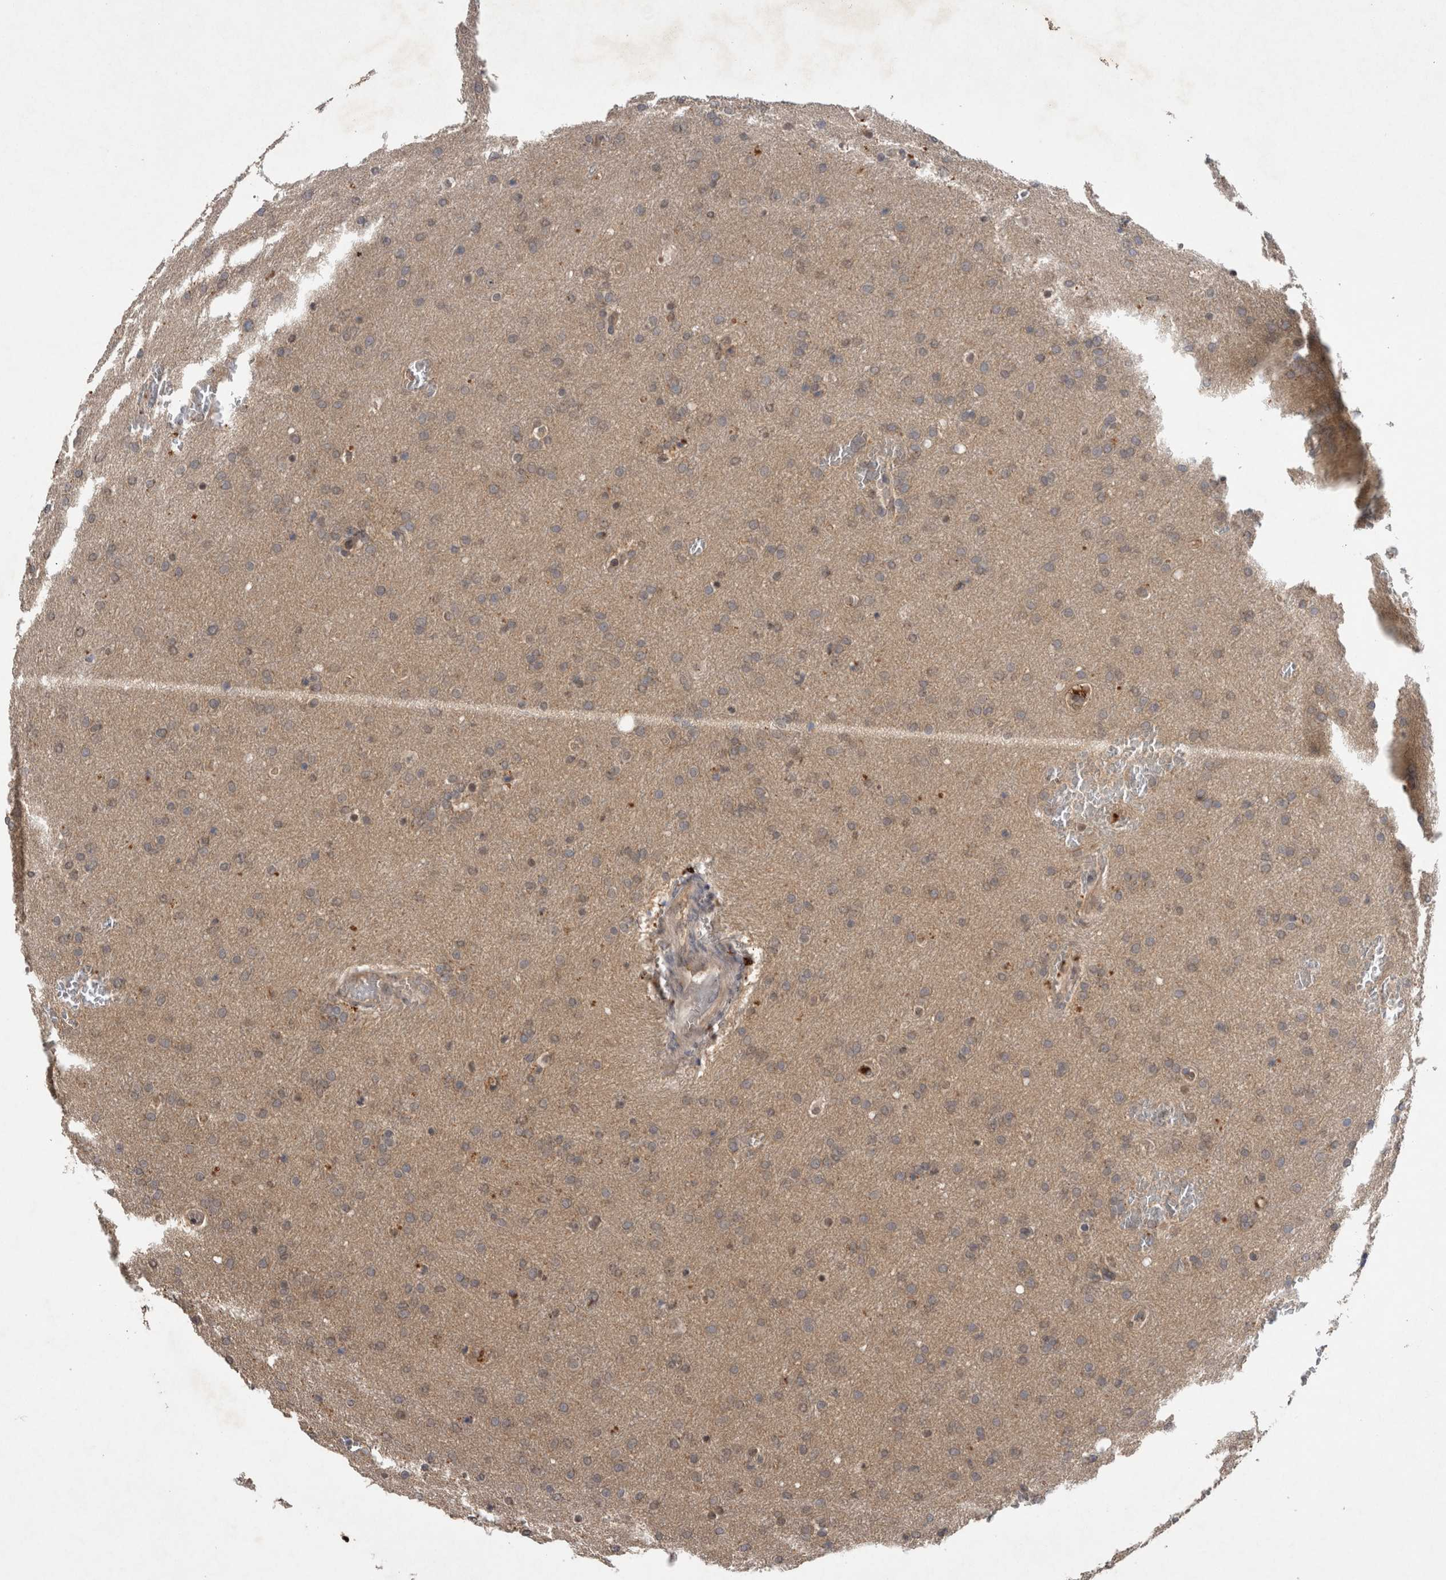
{"staining": {"intensity": "weak", "quantity": "<25%", "location": "cytoplasmic/membranous"}, "tissue": "glioma", "cell_type": "Tumor cells", "image_type": "cancer", "snomed": [{"axis": "morphology", "description": "Glioma, malignant, Low grade"}, {"axis": "topography", "description": "Brain"}], "caption": "The histopathology image displays no significant staining in tumor cells of glioma. The staining was performed using DAB (3,3'-diaminobenzidine) to visualize the protein expression in brown, while the nuclei were stained in blue with hematoxylin (Magnification: 20x).", "gene": "RHPN1", "patient": {"sex": "female", "age": 37}}